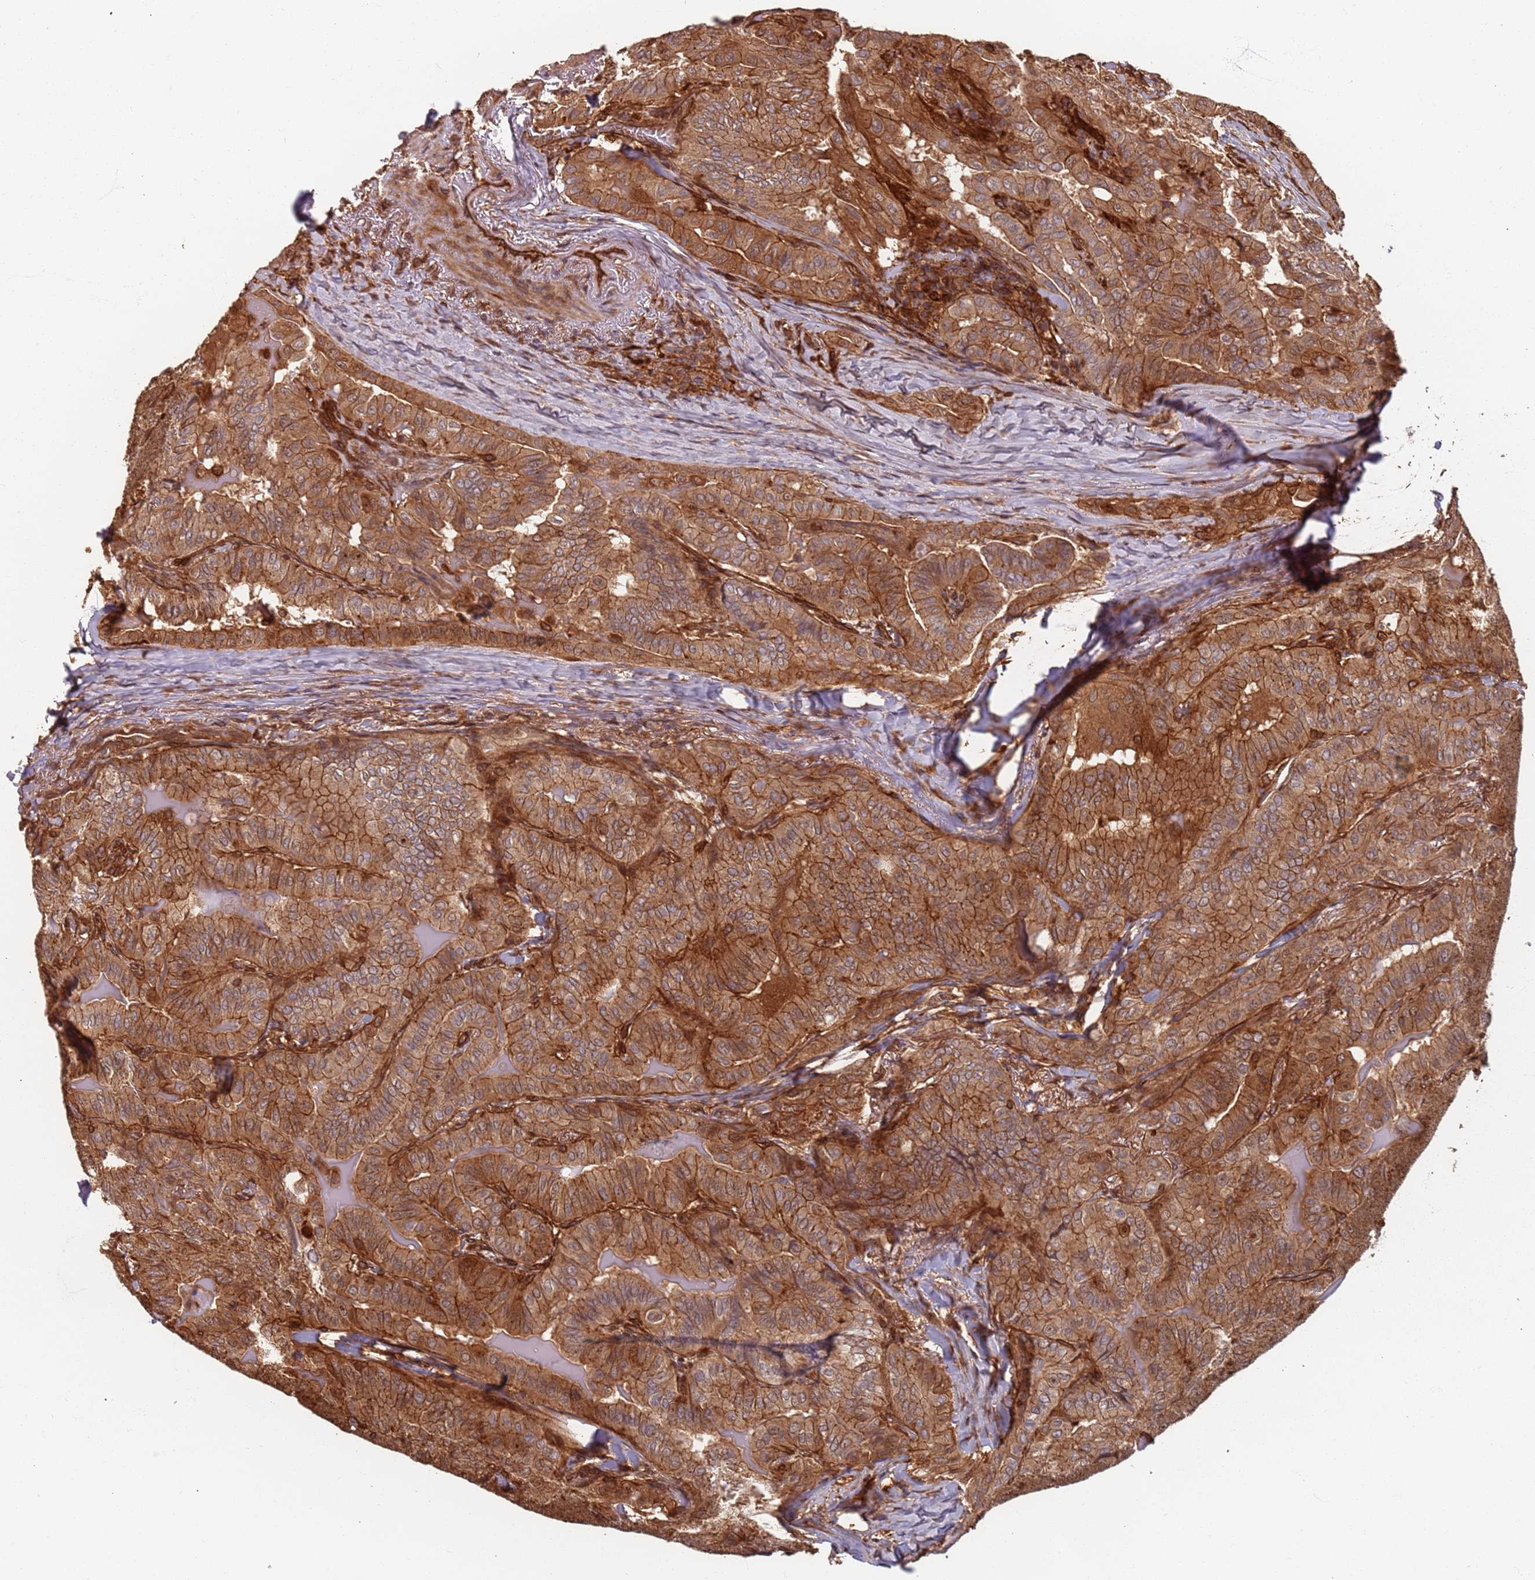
{"staining": {"intensity": "moderate", "quantity": ">75%", "location": "cytoplasmic/membranous"}, "tissue": "thyroid cancer", "cell_type": "Tumor cells", "image_type": "cancer", "snomed": [{"axis": "morphology", "description": "Papillary adenocarcinoma, NOS"}, {"axis": "topography", "description": "Thyroid gland"}], "caption": "Papillary adenocarcinoma (thyroid) stained with a protein marker reveals moderate staining in tumor cells.", "gene": "SDCCAG8", "patient": {"sex": "female", "age": 68}}